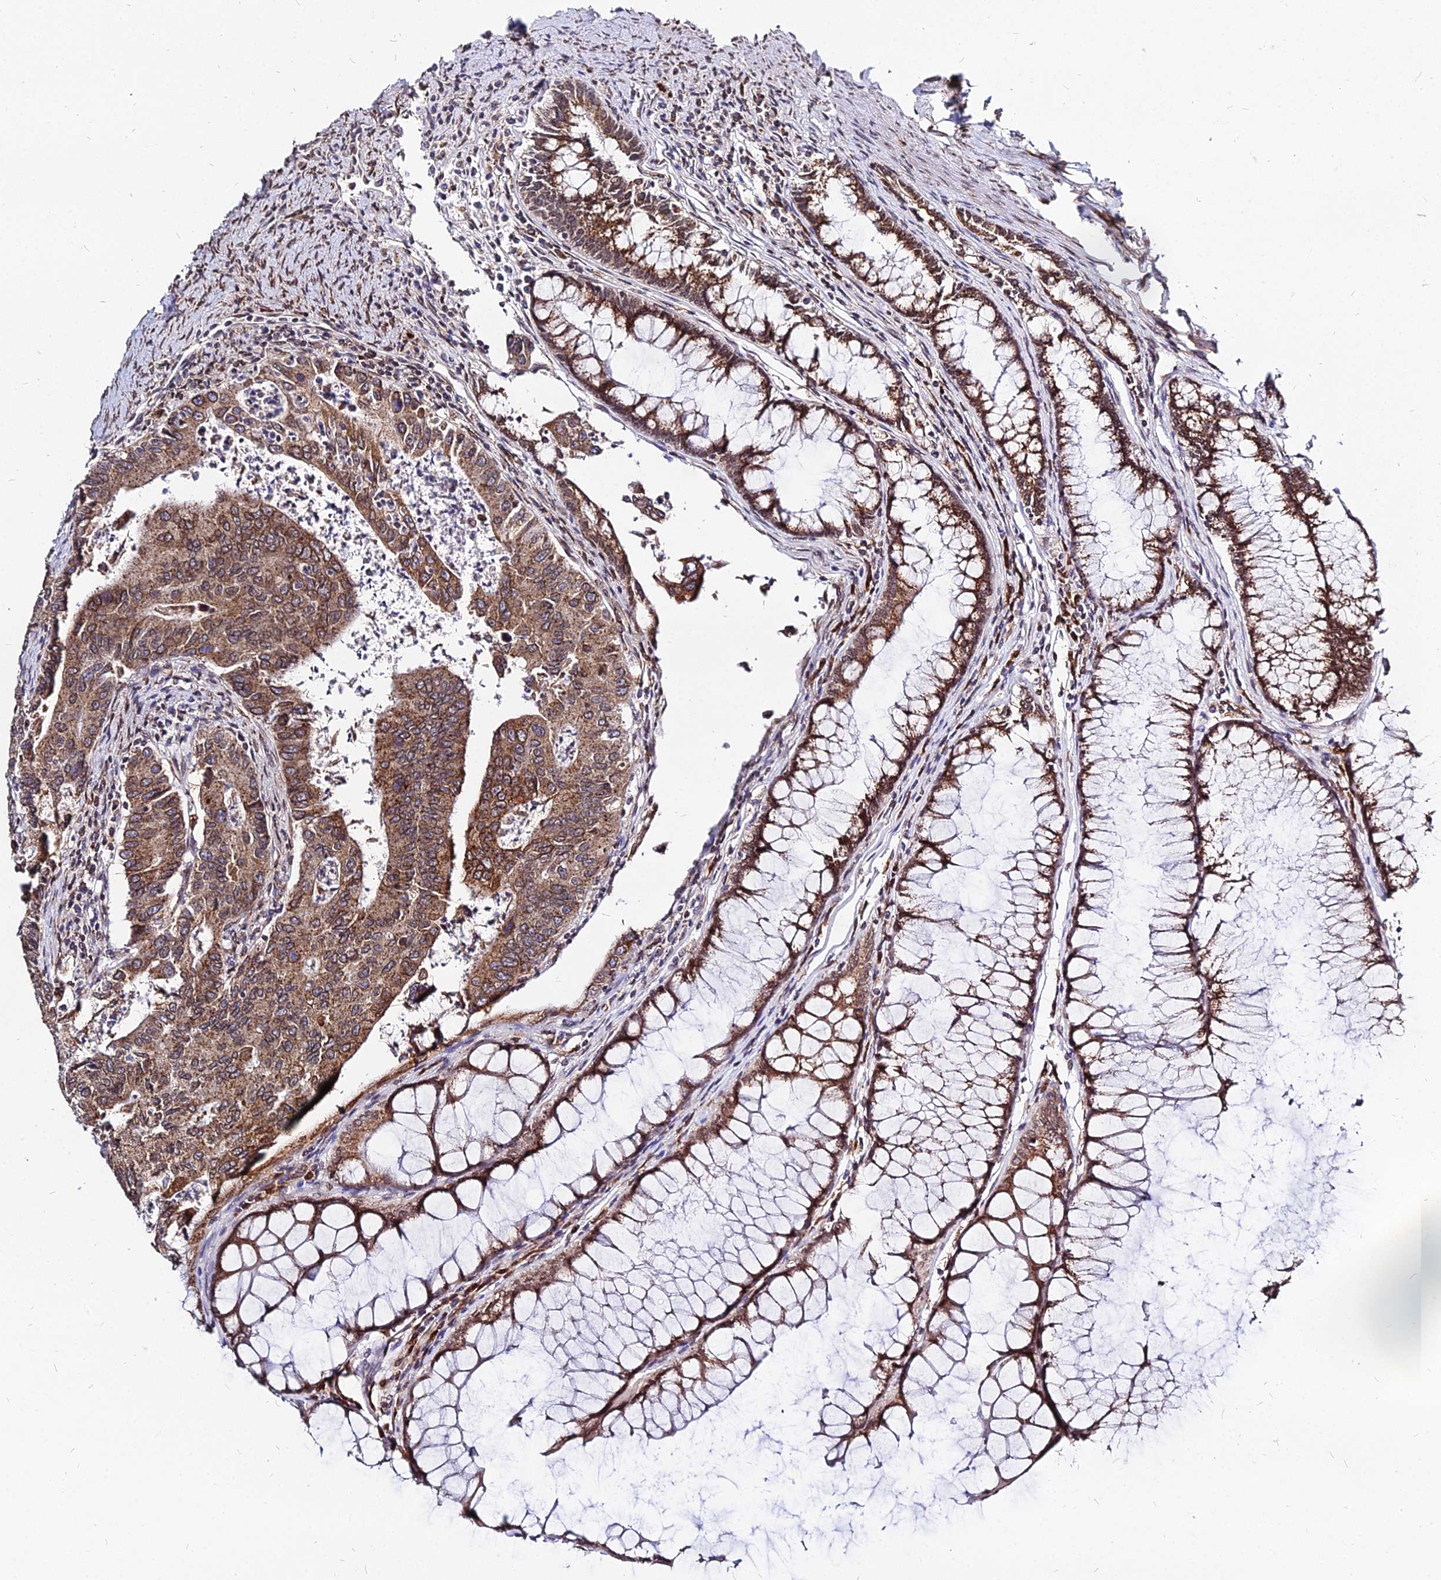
{"staining": {"intensity": "moderate", "quantity": ">75%", "location": "cytoplasmic/membranous"}, "tissue": "colorectal cancer", "cell_type": "Tumor cells", "image_type": "cancer", "snomed": [{"axis": "morphology", "description": "Adenocarcinoma, NOS"}, {"axis": "topography", "description": "Colon"}], "caption": "Moderate cytoplasmic/membranous protein positivity is identified in about >75% of tumor cells in adenocarcinoma (colorectal).", "gene": "RNF121", "patient": {"sex": "female", "age": 67}}